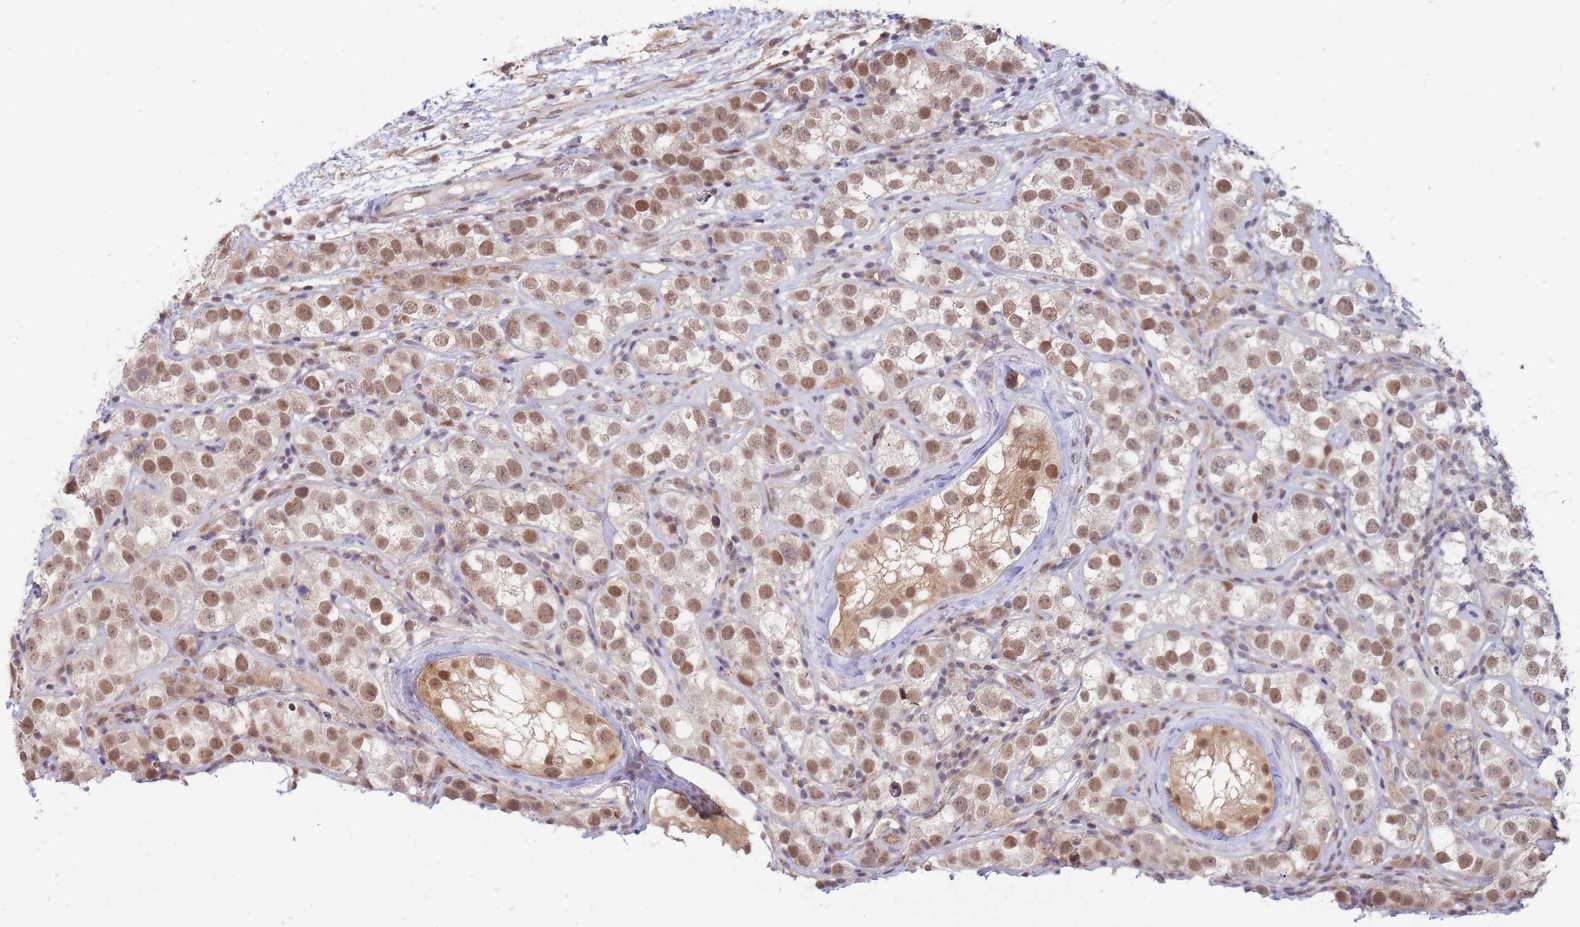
{"staining": {"intensity": "moderate", "quantity": ">75%", "location": "nuclear"}, "tissue": "testis cancer", "cell_type": "Tumor cells", "image_type": "cancer", "snomed": [{"axis": "morphology", "description": "Seminoma, NOS"}, {"axis": "topography", "description": "Testis"}], "caption": "Immunohistochemical staining of testis cancer displays medium levels of moderate nuclear protein staining in approximately >75% of tumor cells.", "gene": "BOD1L1", "patient": {"sex": "male", "age": 28}}